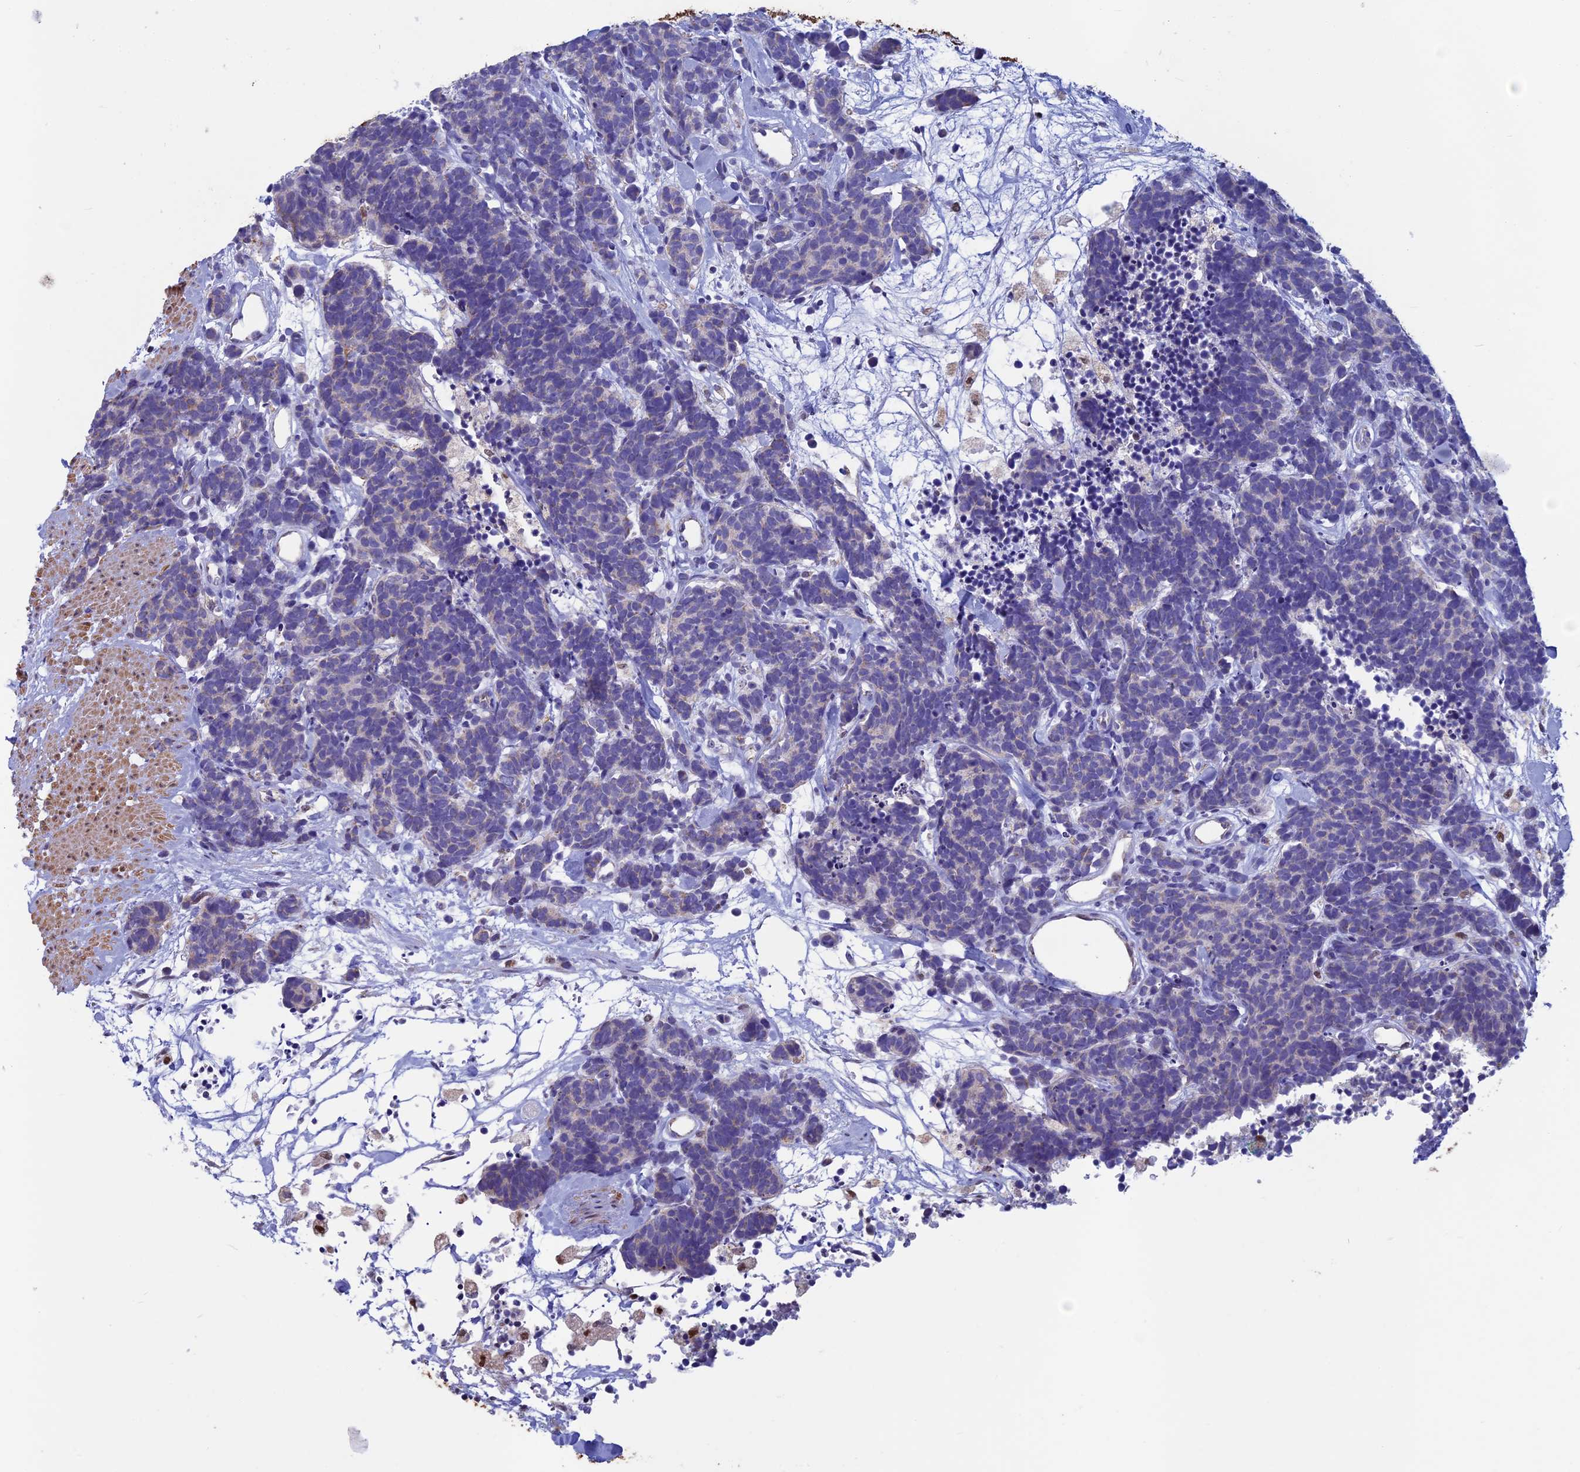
{"staining": {"intensity": "negative", "quantity": "none", "location": "none"}, "tissue": "carcinoid", "cell_type": "Tumor cells", "image_type": "cancer", "snomed": [{"axis": "morphology", "description": "Carcinoma, NOS"}, {"axis": "morphology", "description": "Carcinoid, malignant, NOS"}, {"axis": "topography", "description": "Urinary bladder"}], "caption": "Immunohistochemistry (IHC) micrograph of neoplastic tissue: carcinoid stained with DAB (3,3'-diaminobenzidine) displays no significant protein staining in tumor cells.", "gene": "ACSS1", "patient": {"sex": "male", "age": 57}}